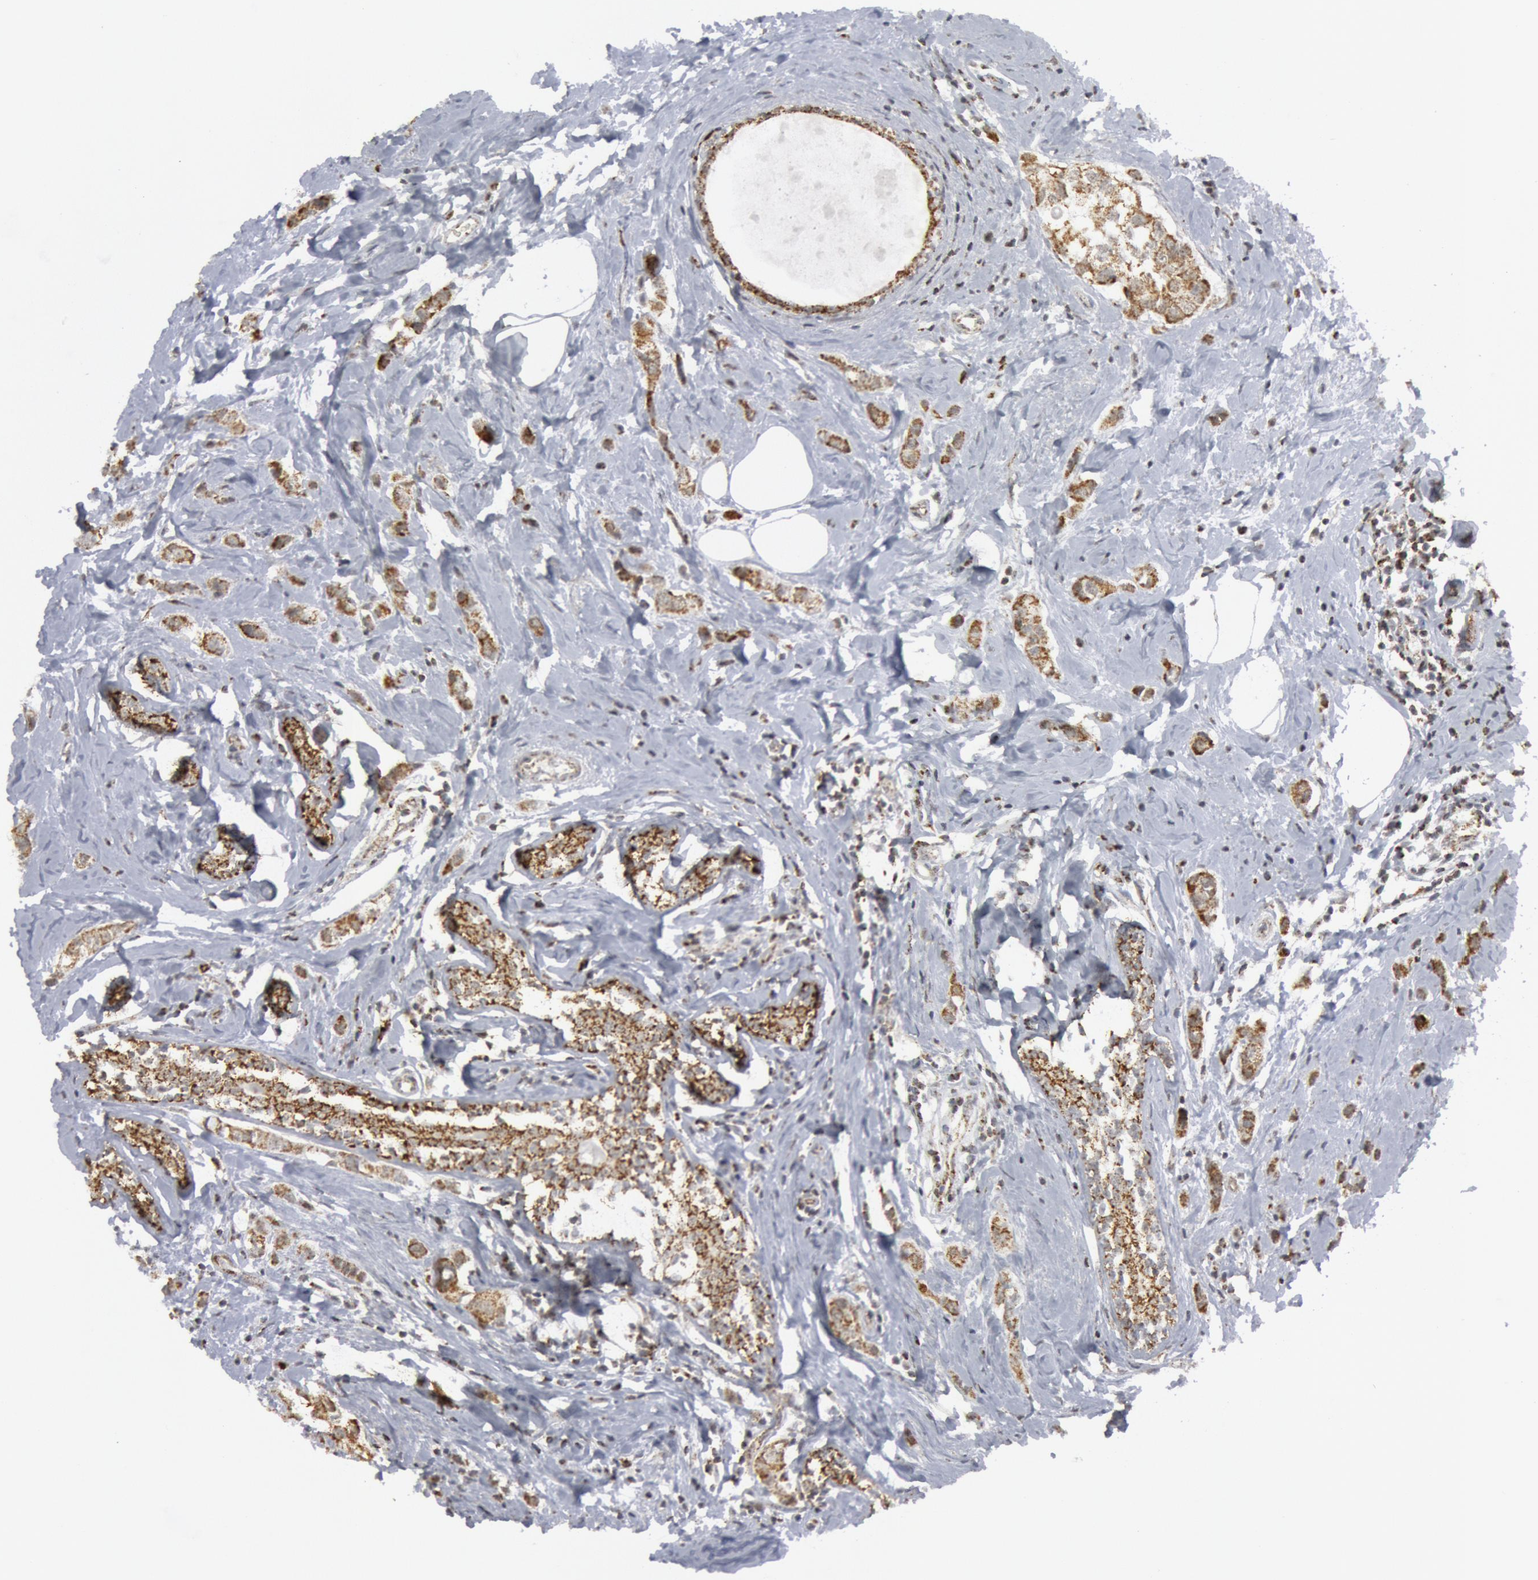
{"staining": {"intensity": "moderate", "quantity": ">75%", "location": "cytoplasmic/membranous"}, "tissue": "breast cancer", "cell_type": "Tumor cells", "image_type": "cancer", "snomed": [{"axis": "morphology", "description": "Normal tissue, NOS"}, {"axis": "morphology", "description": "Duct carcinoma"}, {"axis": "topography", "description": "Breast"}], "caption": "Protein staining reveals moderate cytoplasmic/membranous staining in about >75% of tumor cells in breast cancer (invasive ductal carcinoma).", "gene": "CASP9", "patient": {"sex": "female", "age": 50}}